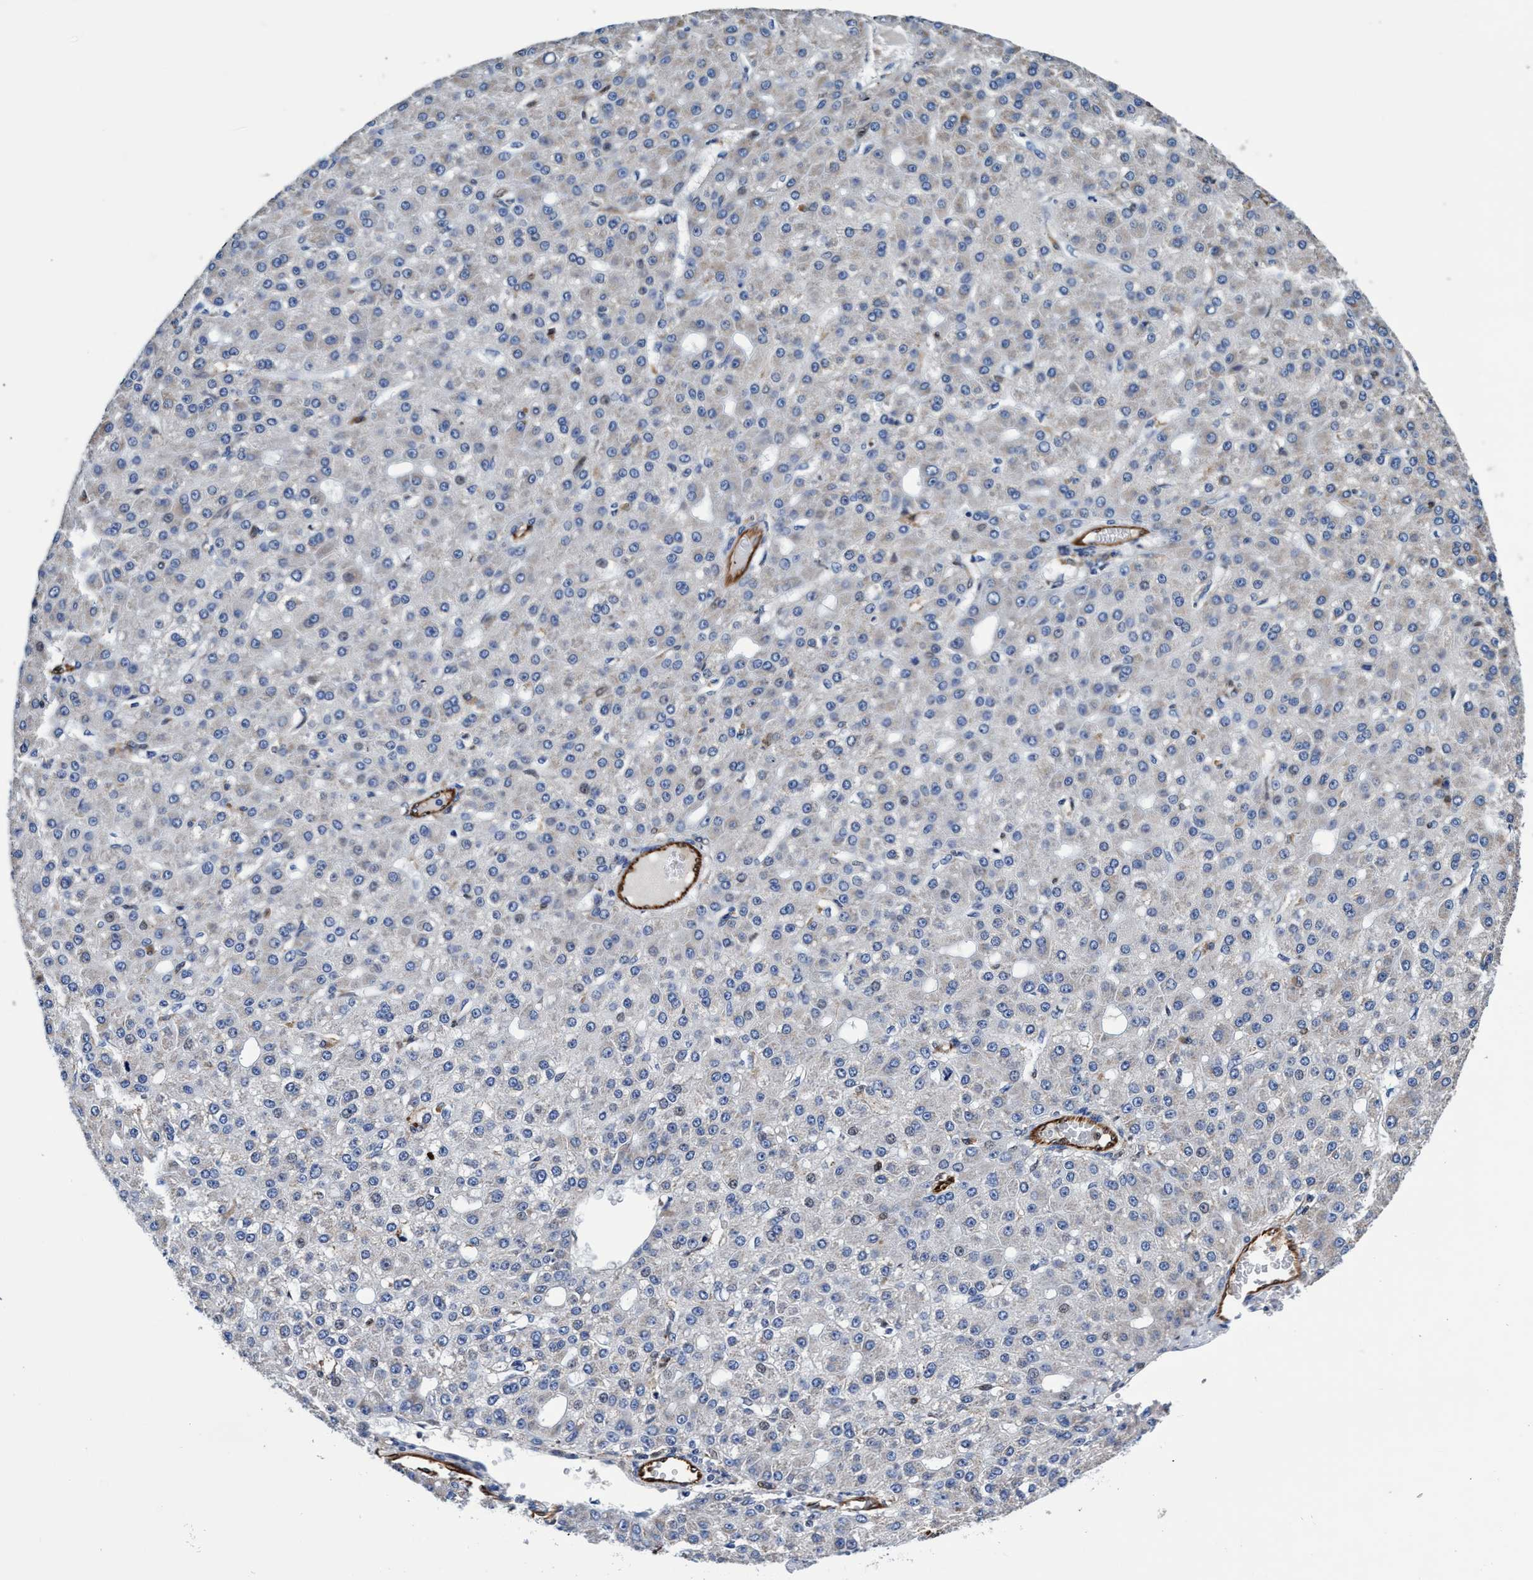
{"staining": {"intensity": "negative", "quantity": "none", "location": "none"}, "tissue": "liver cancer", "cell_type": "Tumor cells", "image_type": "cancer", "snomed": [{"axis": "morphology", "description": "Carcinoma, Hepatocellular, NOS"}, {"axis": "topography", "description": "Liver"}], "caption": "Liver hepatocellular carcinoma was stained to show a protein in brown. There is no significant positivity in tumor cells. The staining was performed using DAB to visualize the protein expression in brown, while the nuclei were stained in blue with hematoxylin (Magnification: 20x).", "gene": "UBALD2", "patient": {"sex": "male", "age": 67}}